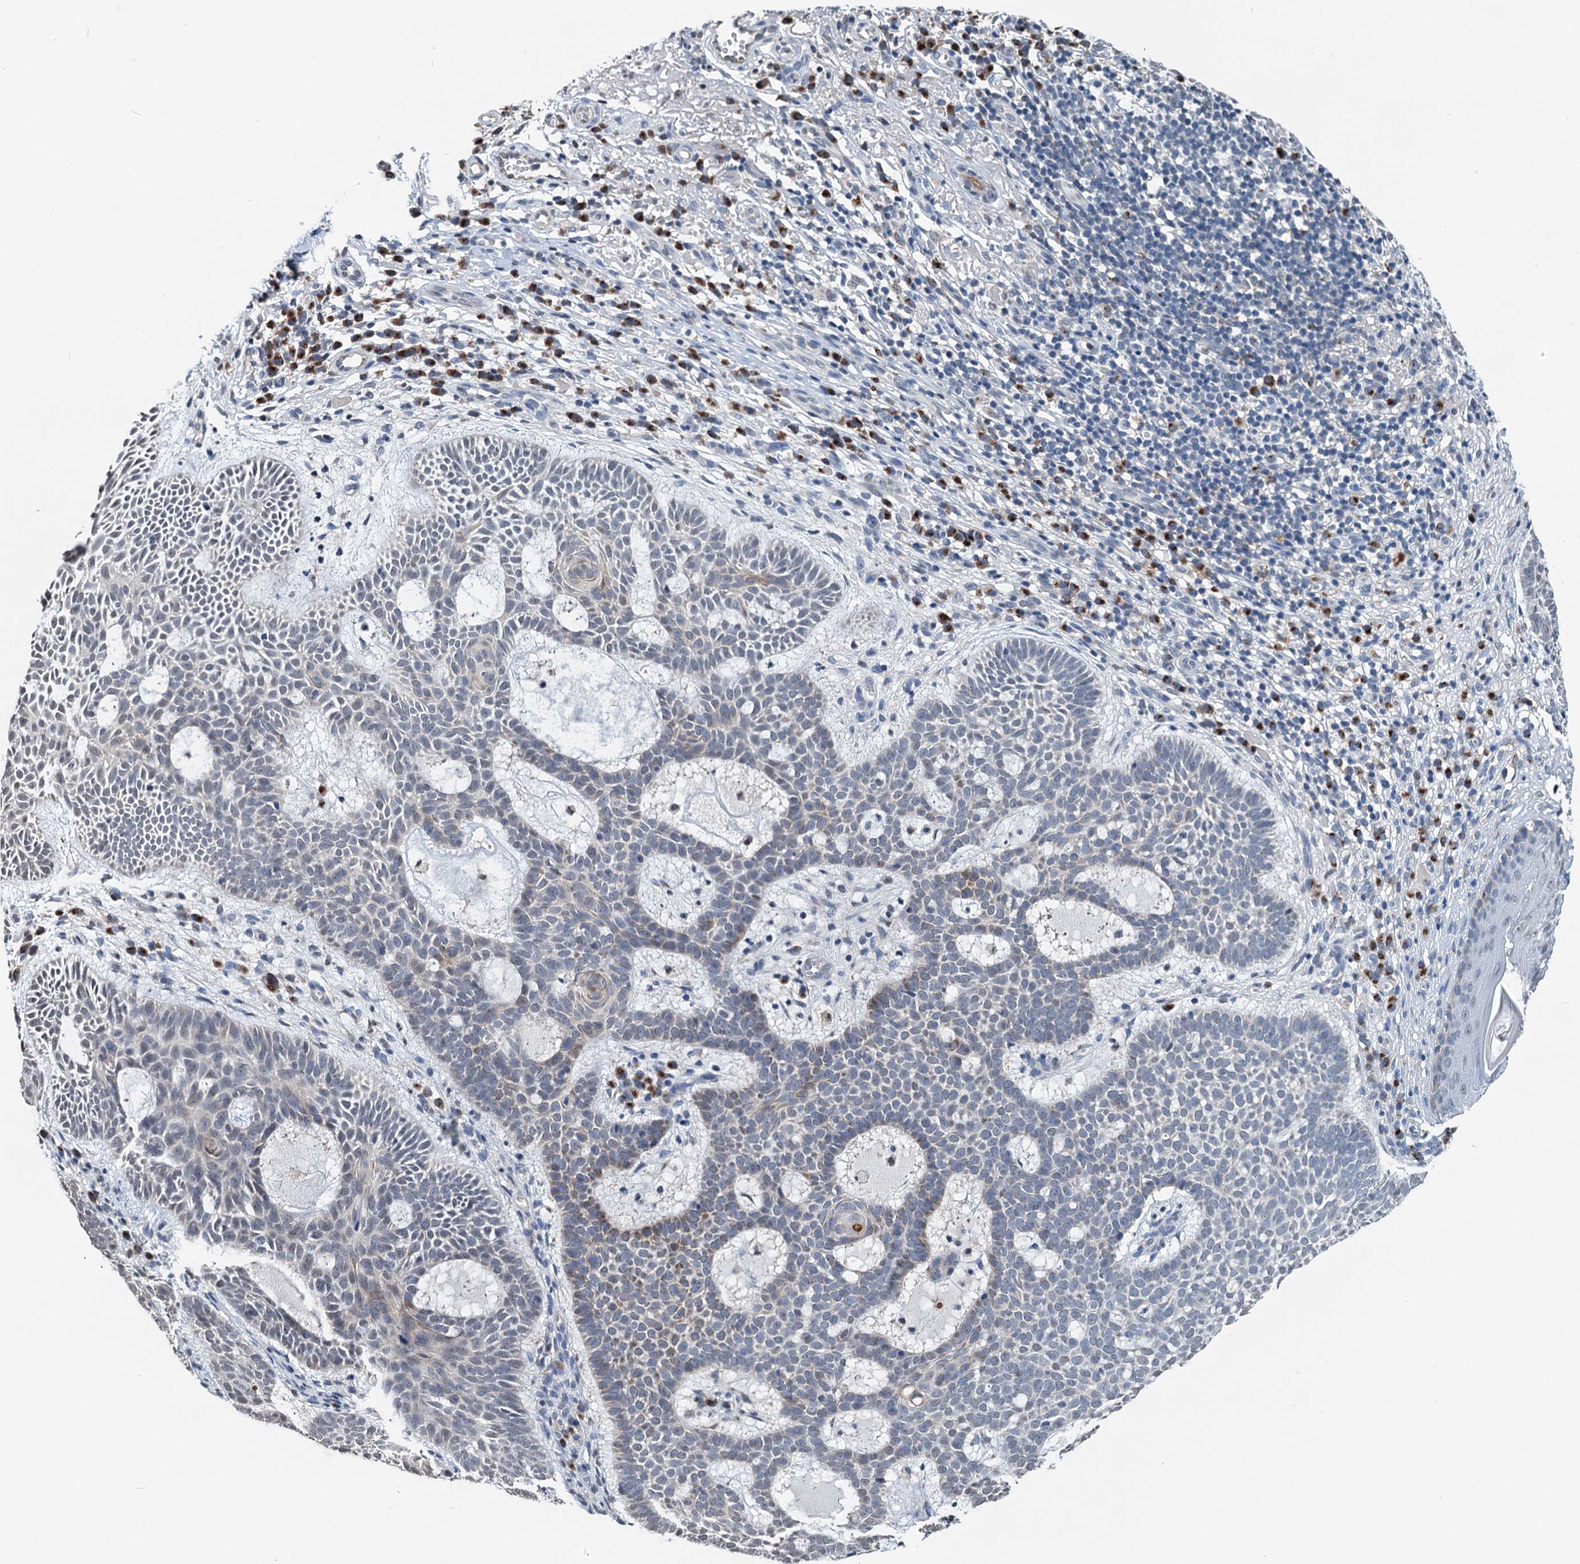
{"staining": {"intensity": "weak", "quantity": "<25%", "location": "cytoplasmic/membranous"}, "tissue": "skin cancer", "cell_type": "Tumor cells", "image_type": "cancer", "snomed": [{"axis": "morphology", "description": "Basal cell carcinoma"}, {"axis": "topography", "description": "Skin"}], "caption": "Human skin cancer (basal cell carcinoma) stained for a protein using immunohistochemistry exhibits no positivity in tumor cells.", "gene": "SHLD1", "patient": {"sex": "male", "age": 85}}